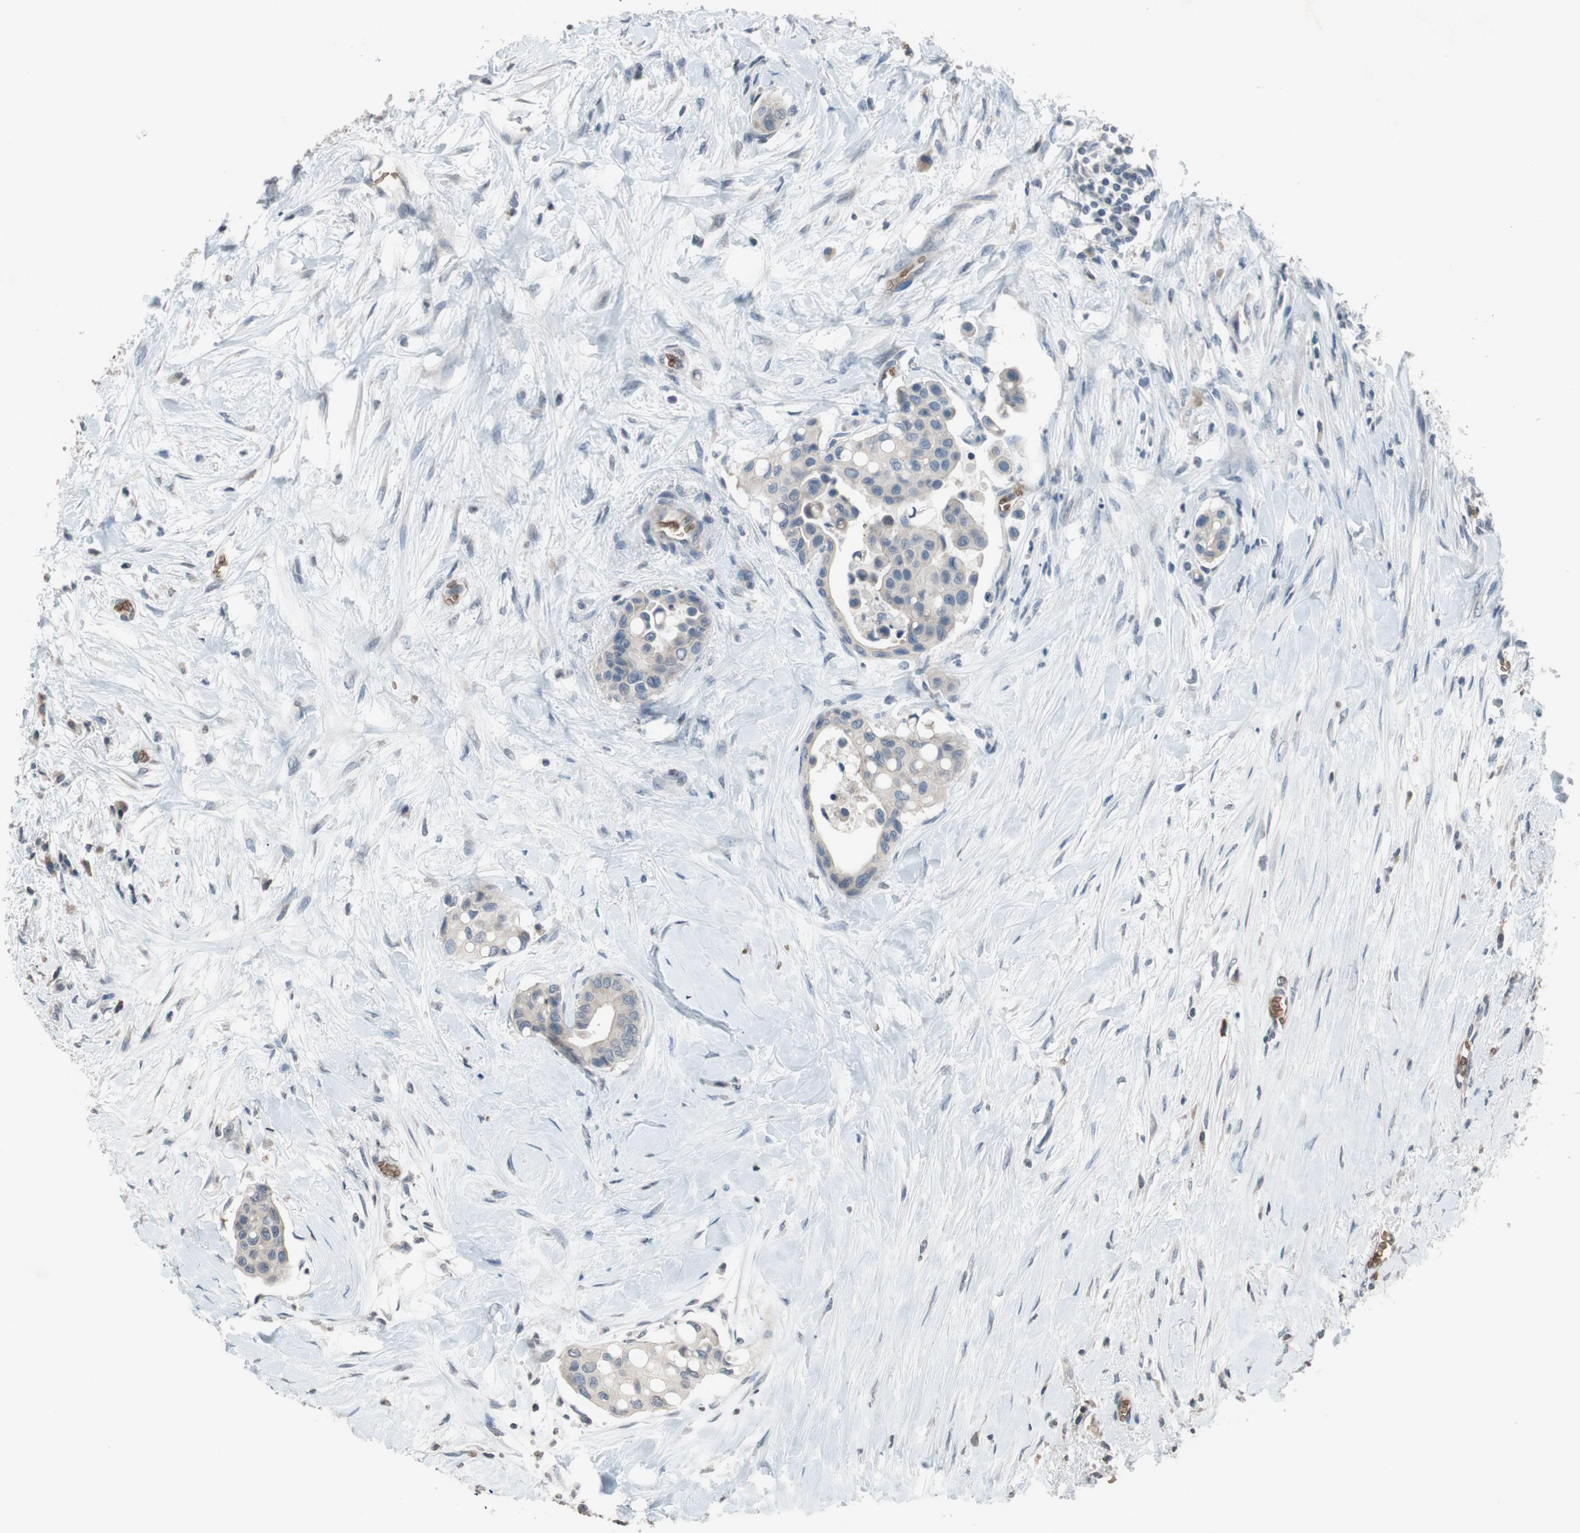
{"staining": {"intensity": "negative", "quantity": "none", "location": "none"}, "tissue": "colorectal cancer", "cell_type": "Tumor cells", "image_type": "cancer", "snomed": [{"axis": "morphology", "description": "Normal tissue, NOS"}, {"axis": "morphology", "description": "Adenocarcinoma, NOS"}, {"axis": "topography", "description": "Colon"}], "caption": "Human colorectal cancer (adenocarcinoma) stained for a protein using IHC demonstrates no expression in tumor cells.", "gene": "GYPC", "patient": {"sex": "male", "age": 82}}